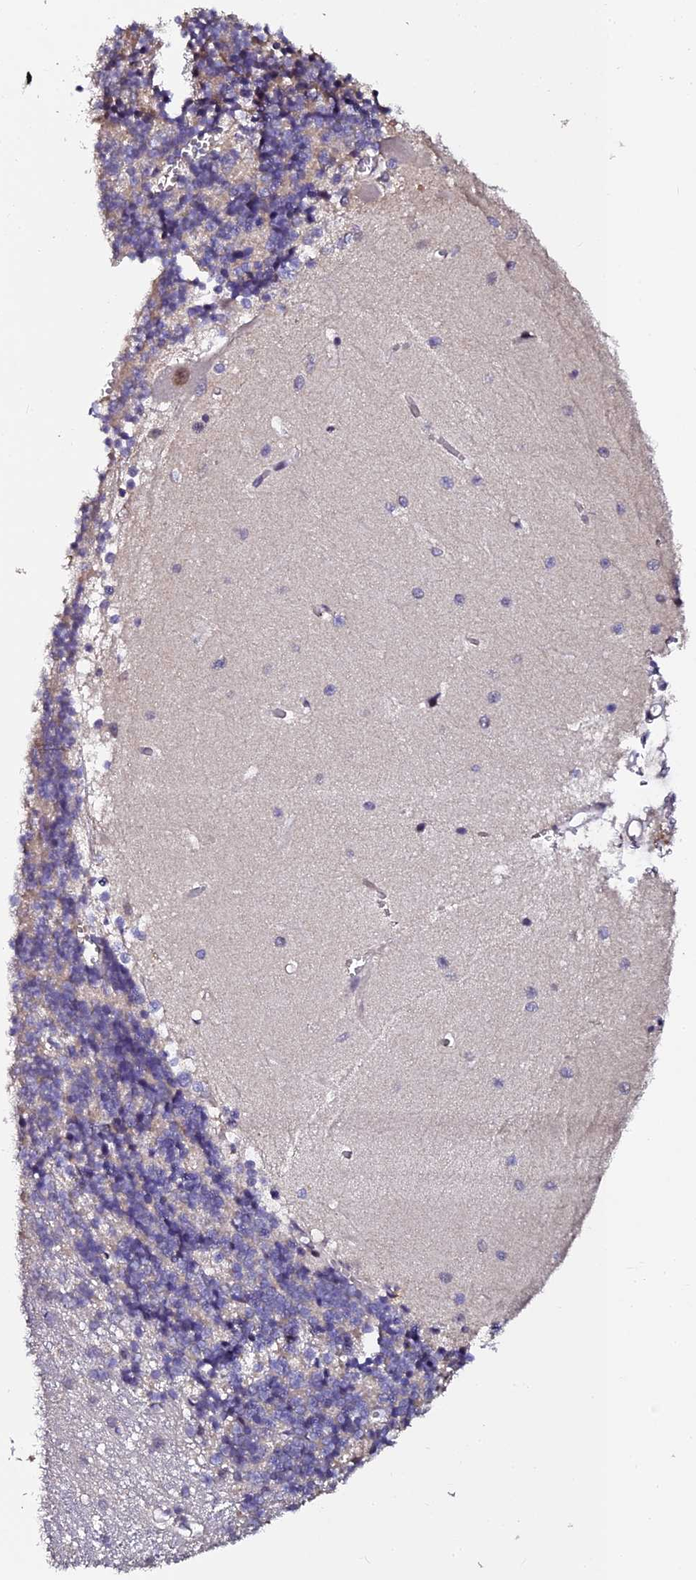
{"staining": {"intensity": "weak", "quantity": "<25%", "location": "cytoplasmic/membranous"}, "tissue": "cerebellum", "cell_type": "Cells in granular layer", "image_type": "normal", "snomed": [{"axis": "morphology", "description": "Normal tissue, NOS"}, {"axis": "topography", "description": "Cerebellum"}], "caption": "Immunohistochemistry (IHC) micrograph of normal human cerebellum stained for a protein (brown), which exhibits no staining in cells in granular layer.", "gene": "GPN3", "patient": {"sex": "male", "age": 37}}